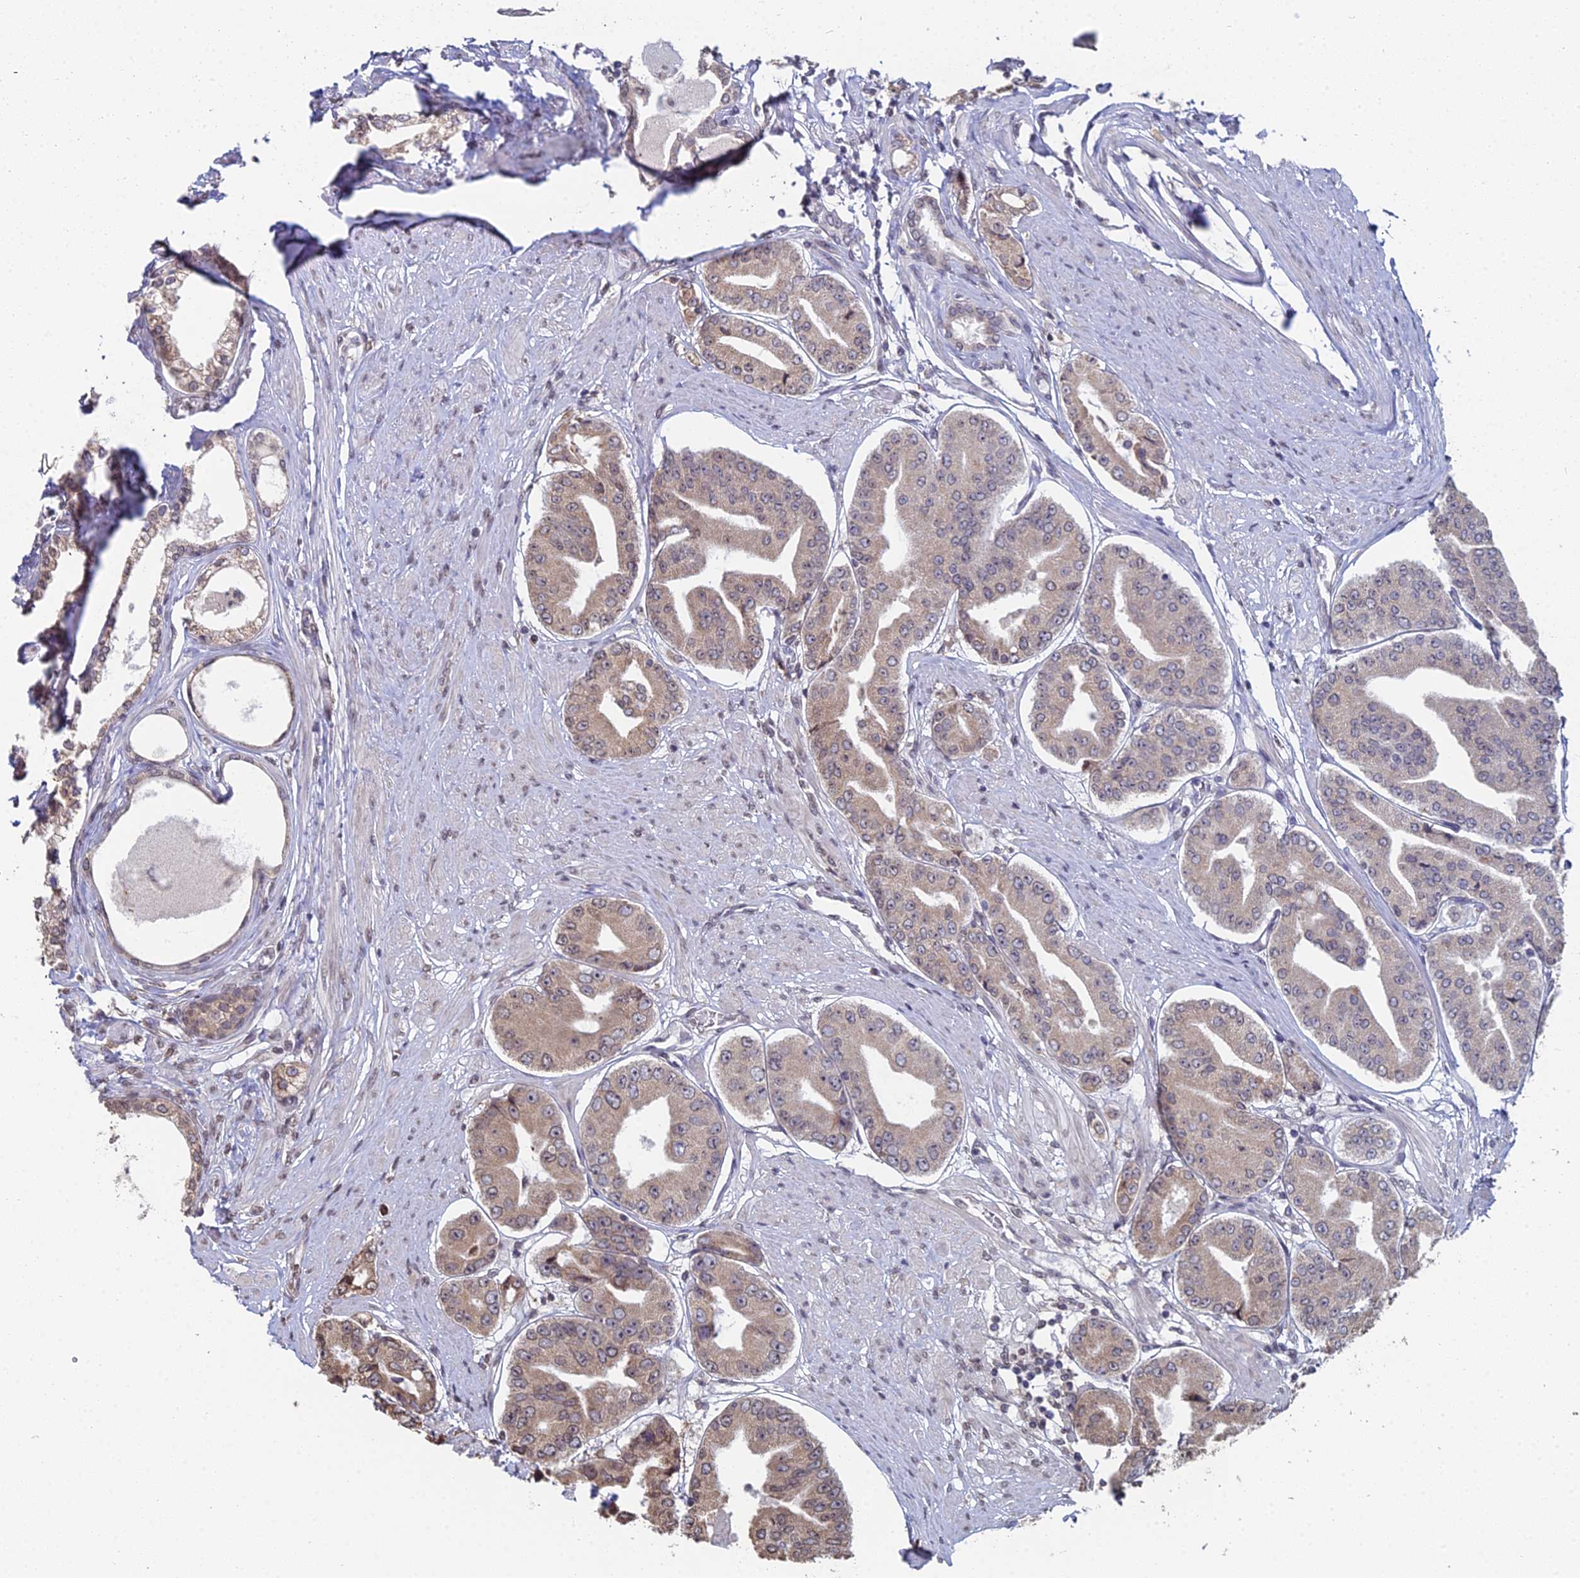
{"staining": {"intensity": "weak", "quantity": "25%-75%", "location": "cytoplasmic/membranous"}, "tissue": "prostate cancer", "cell_type": "Tumor cells", "image_type": "cancer", "snomed": [{"axis": "morphology", "description": "Adenocarcinoma, High grade"}, {"axis": "topography", "description": "Prostate"}], "caption": "A photomicrograph of human adenocarcinoma (high-grade) (prostate) stained for a protein demonstrates weak cytoplasmic/membranous brown staining in tumor cells.", "gene": "PRR22", "patient": {"sex": "male", "age": 63}}